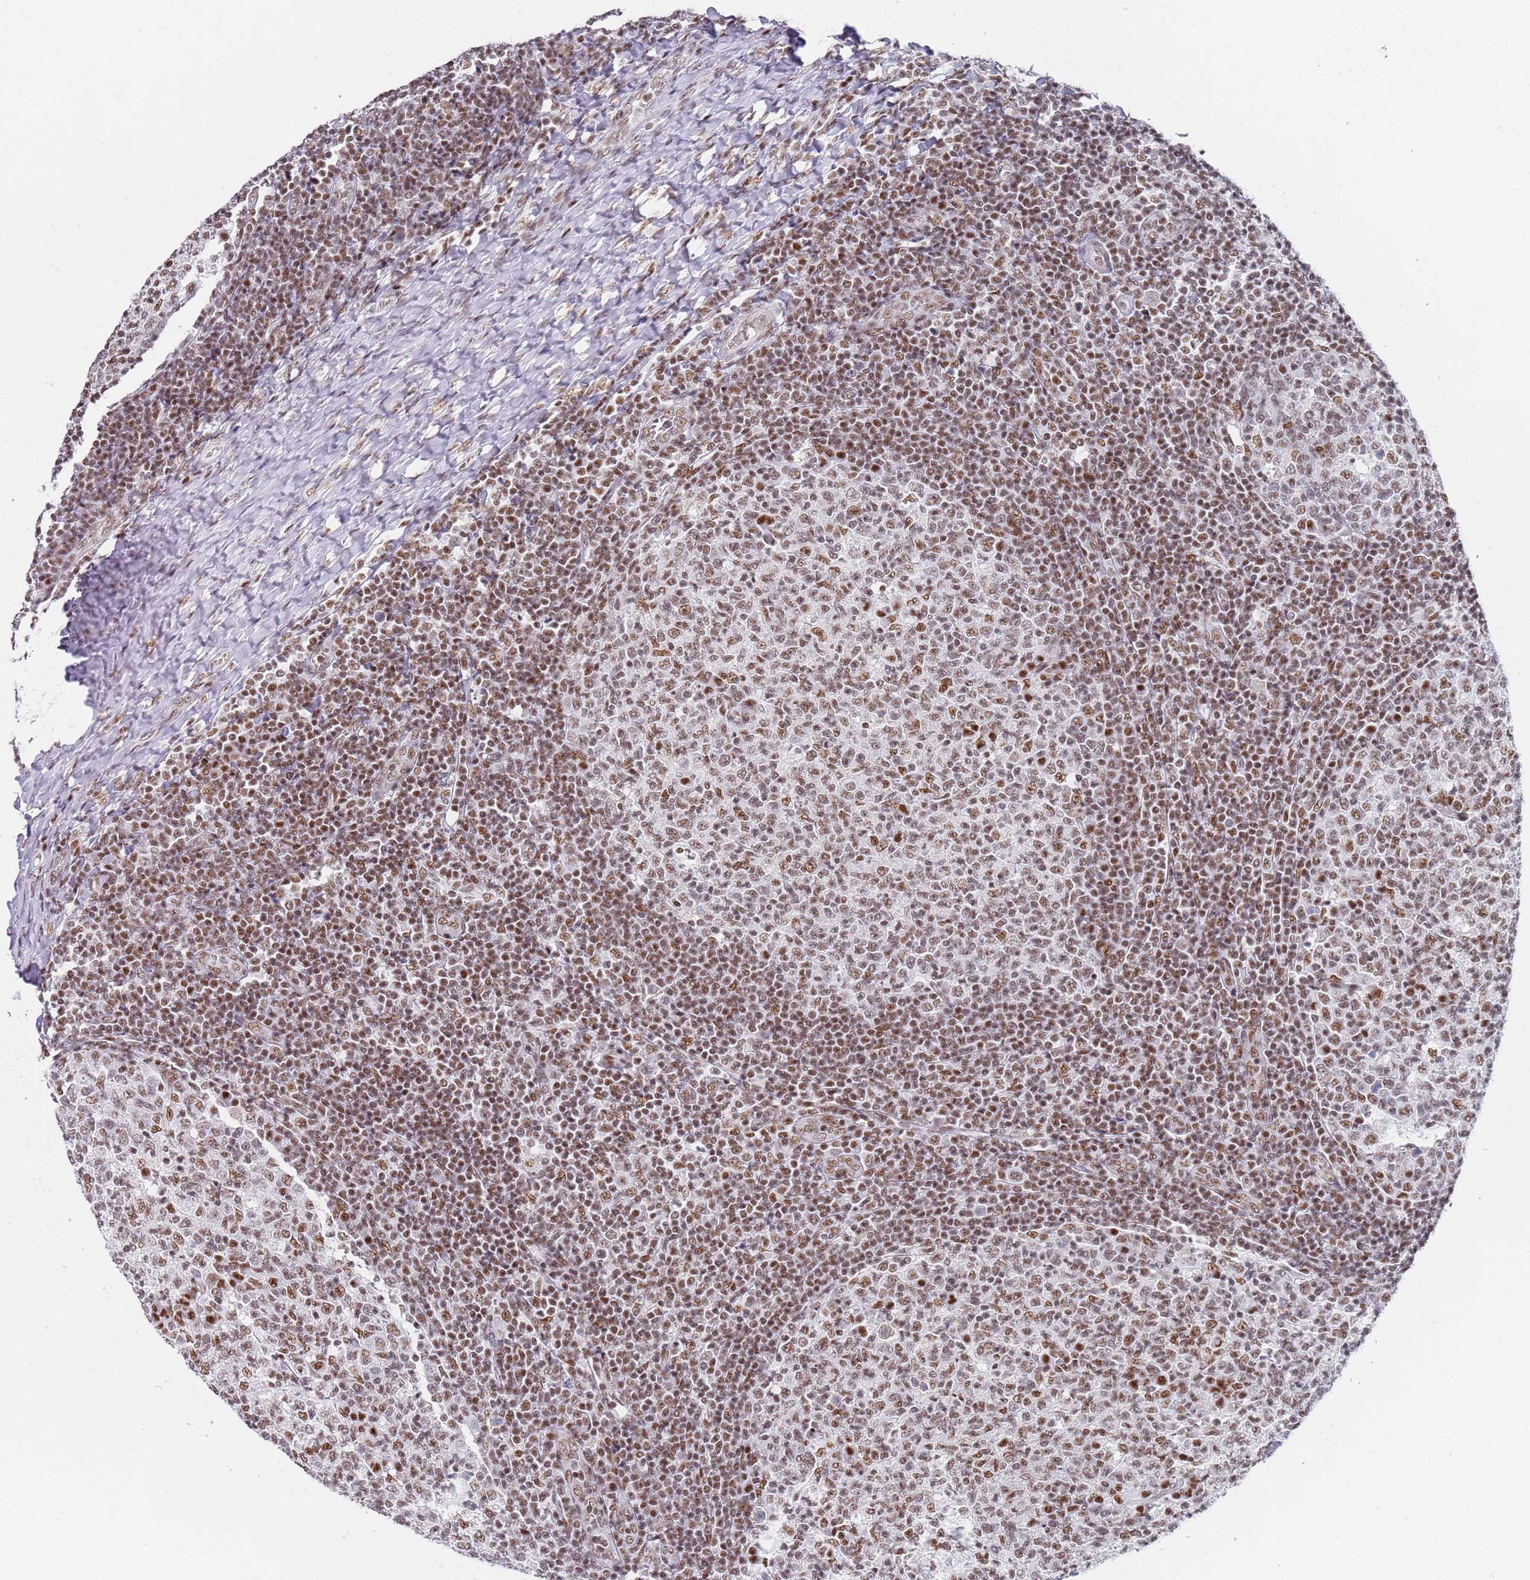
{"staining": {"intensity": "moderate", "quantity": ">75%", "location": "nuclear"}, "tissue": "tonsil", "cell_type": "Germinal center cells", "image_type": "normal", "snomed": [{"axis": "morphology", "description": "Normal tissue, NOS"}, {"axis": "topography", "description": "Tonsil"}], "caption": "Normal tonsil demonstrates moderate nuclear staining in approximately >75% of germinal center cells, visualized by immunohistochemistry.", "gene": "AKAP8L", "patient": {"sex": "female", "age": 19}}